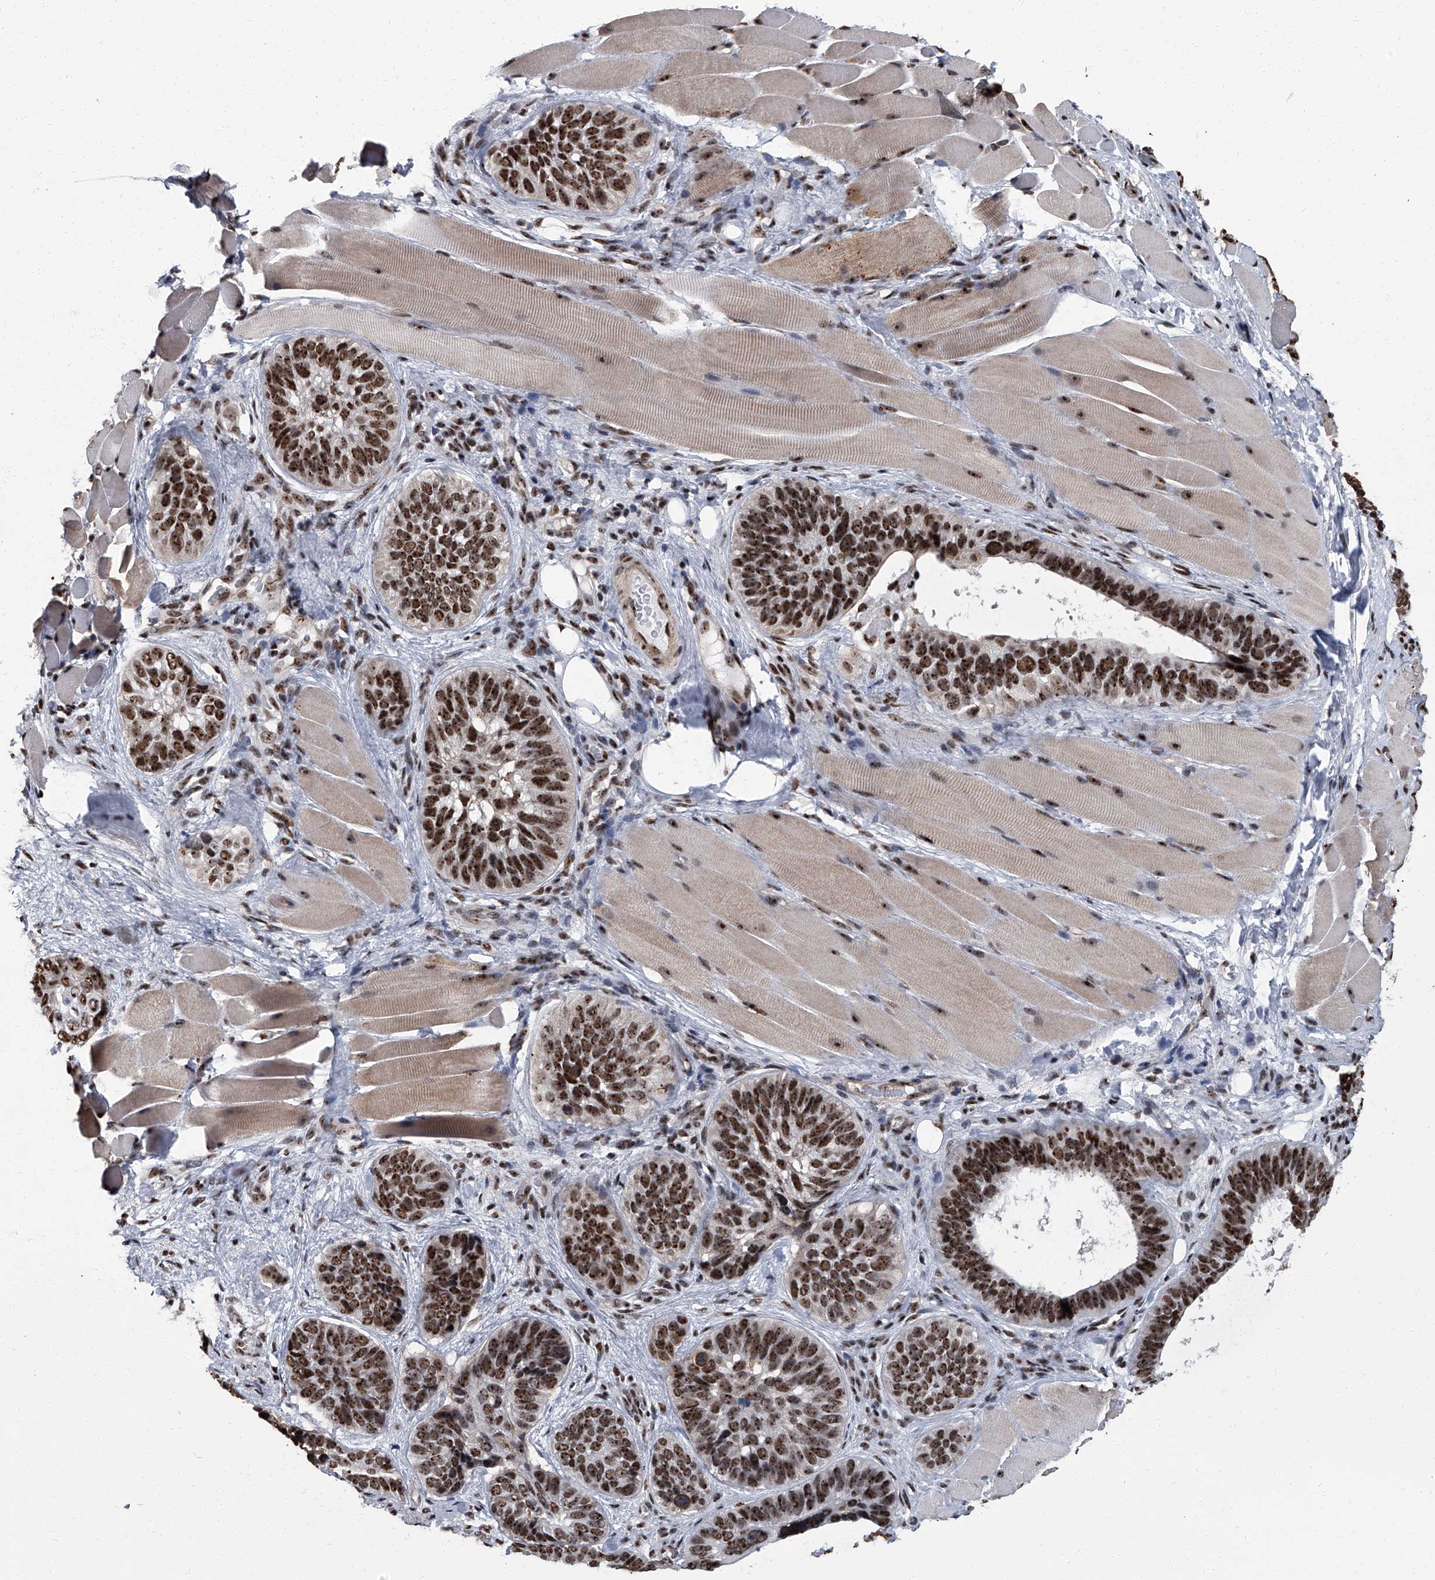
{"staining": {"intensity": "strong", "quantity": ">75%", "location": "nuclear"}, "tissue": "skin cancer", "cell_type": "Tumor cells", "image_type": "cancer", "snomed": [{"axis": "morphology", "description": "Basal cell carcinoma"}, {"axis": "topography", "description": "Skin"}], "caption": "Tumor cells reveal high levels of strong nuclear staining in about >75% of cells in human skin cancer (basal cell carcinoma).", "gene": "ZNF518B", "patient": {"sex": "male", "age": 62}}